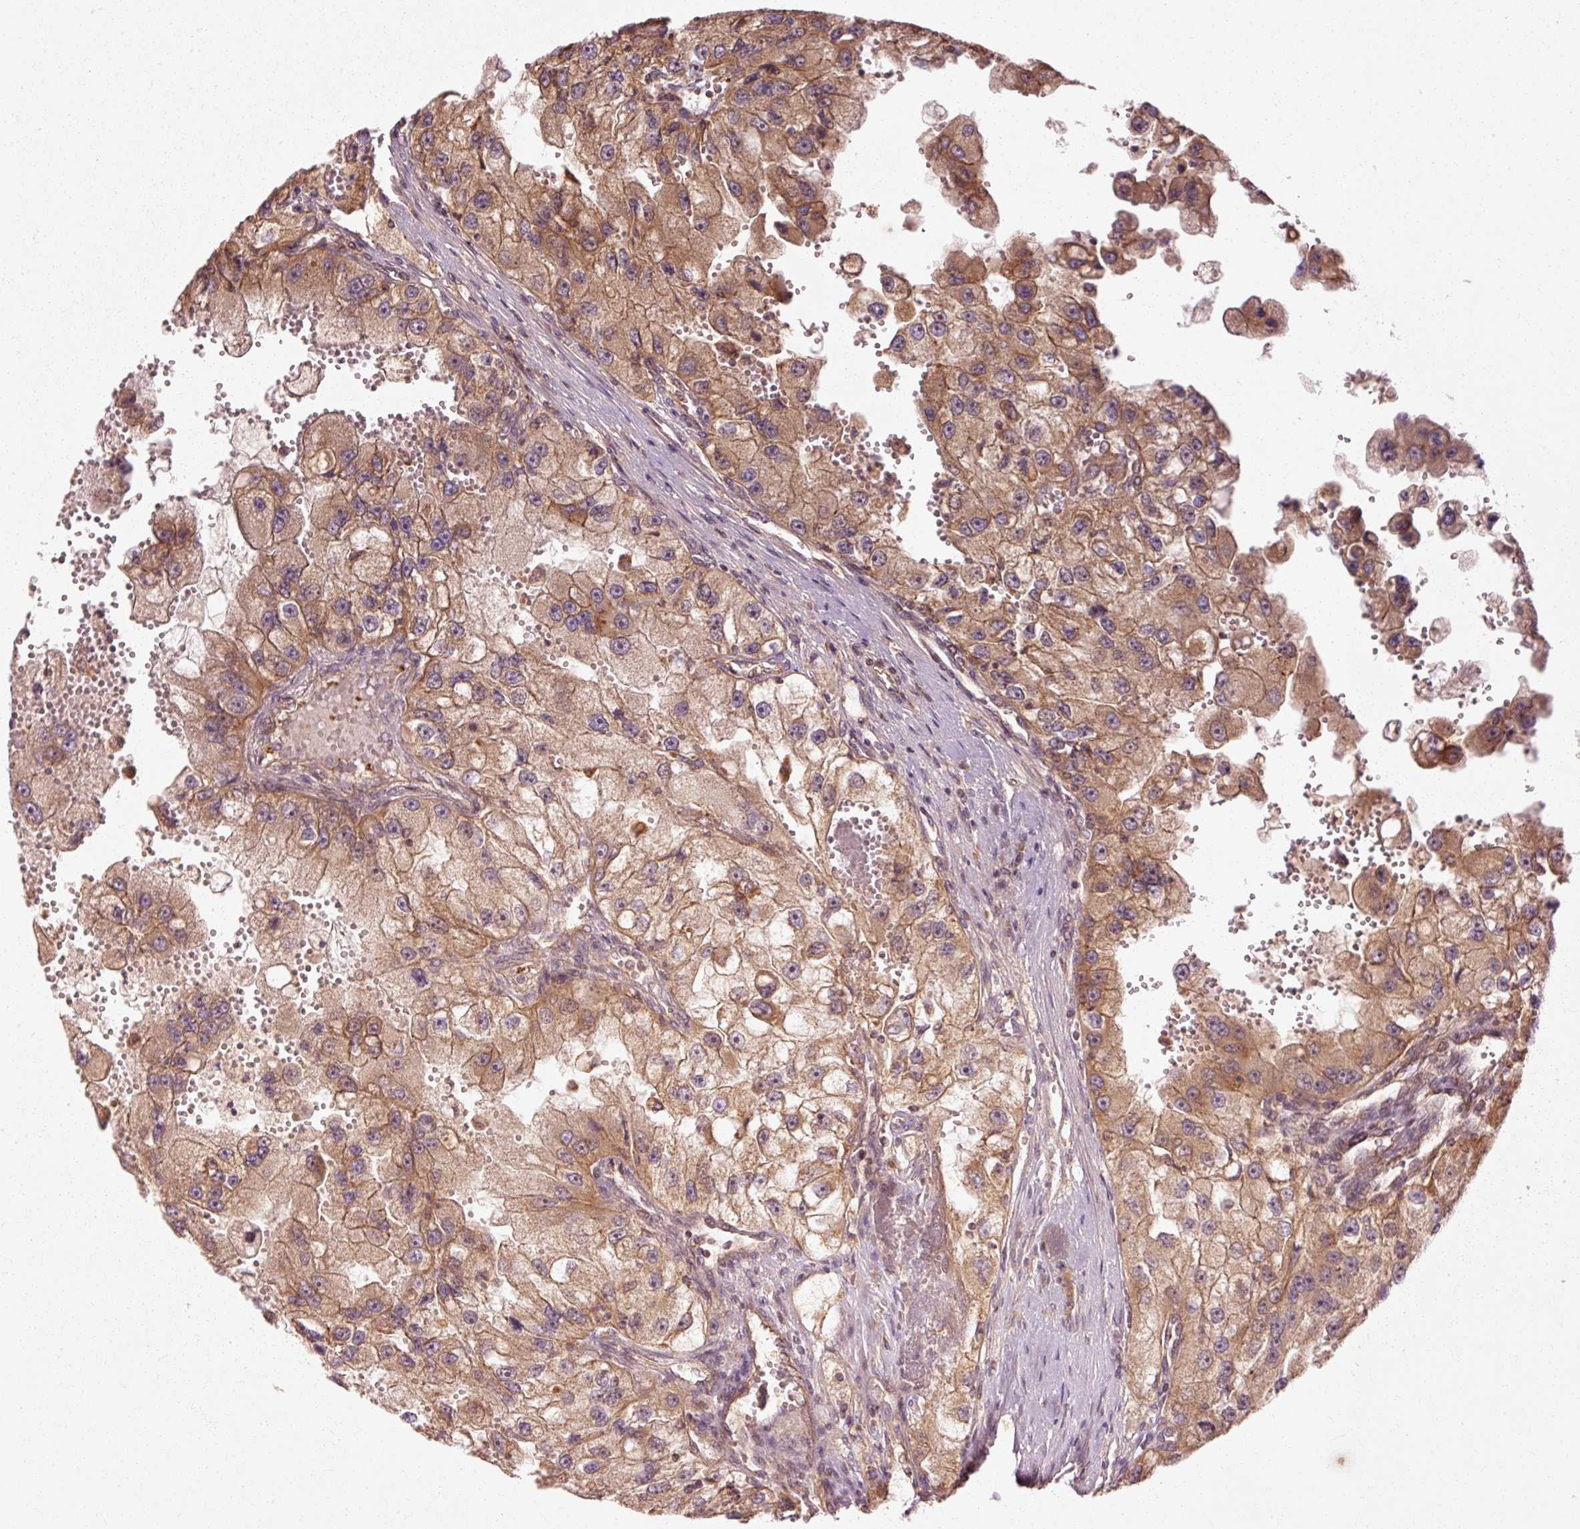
{"staining": {"intensity": "moderate", "quantity": ">75%", "location": "cytoplasmic/membranous"}, "tissue": "renal cancer", "cell_type": "Tumor cells", "image_type": "cancer", "snomed": [{"axis": "morphology", "description": "Adenocarcinoma, NOS"}, {"axis": "topography", "description": "Kidney"}], "caption": "Immunohistochemistry (IHC) micrograph of renal adenocarcinoma stained for a protein (brown), which exhibits medium levels of moderate cytoplasmic/membranous expression in about >75% of tumor cells.", "gene": "CTNNA1", "patient": {"sex": "male", "age": 63}}